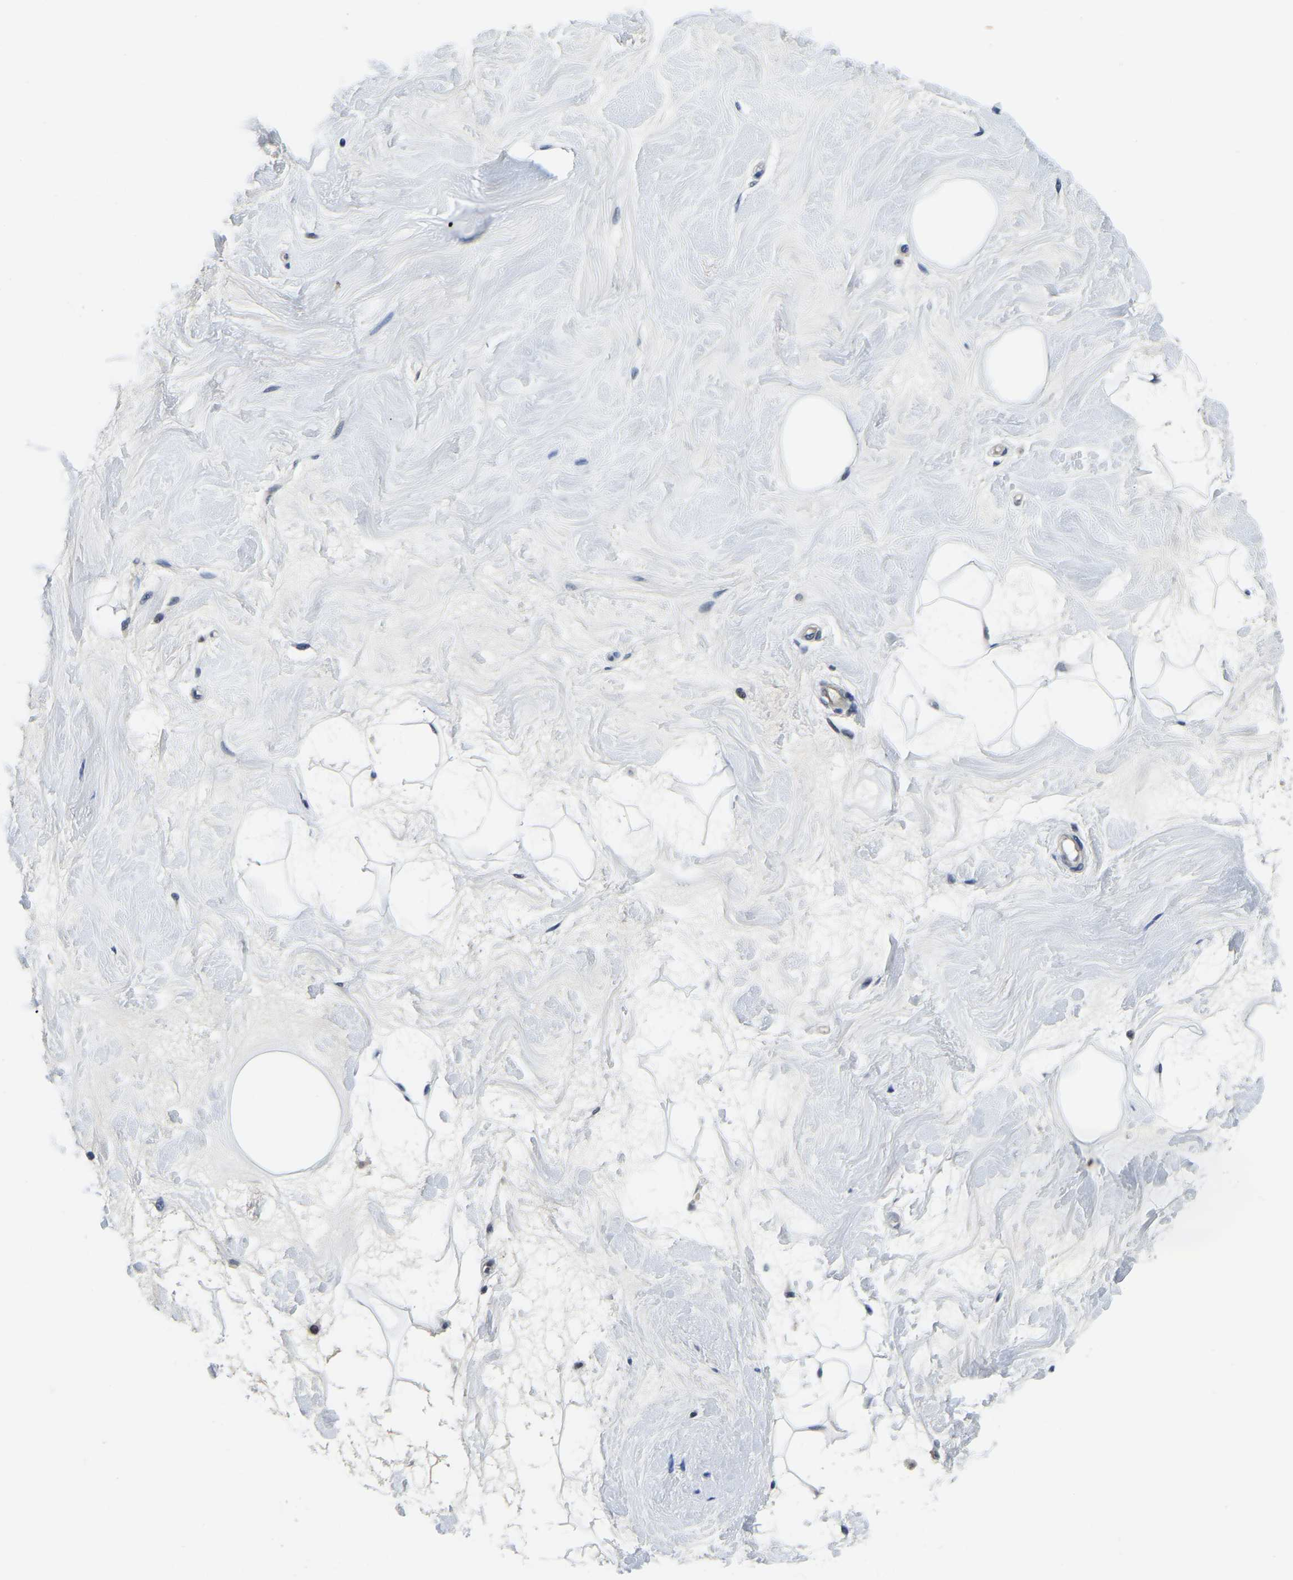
{"staining": {"intensity": "negative", "quantity": "none", "location": "none"}, "tissue": "breast", "cell_type": "Adipocytes", "image_type": "normal", "snomed": [{"axis": "morphology", "description": "Normal tissue, NOS"}, {"axis": "morphology", "description": "Lobular carcinoma"}, {"axis": "topography", "description": "Breast"}], "caption": "High power microscopy image of an immunohistochemistry (IHC) histopathology image of benign breast, revealing no significant staining in adipocytes.", "gene": "POLDIP3", "patient": {"sex": "female", "age": 59}}